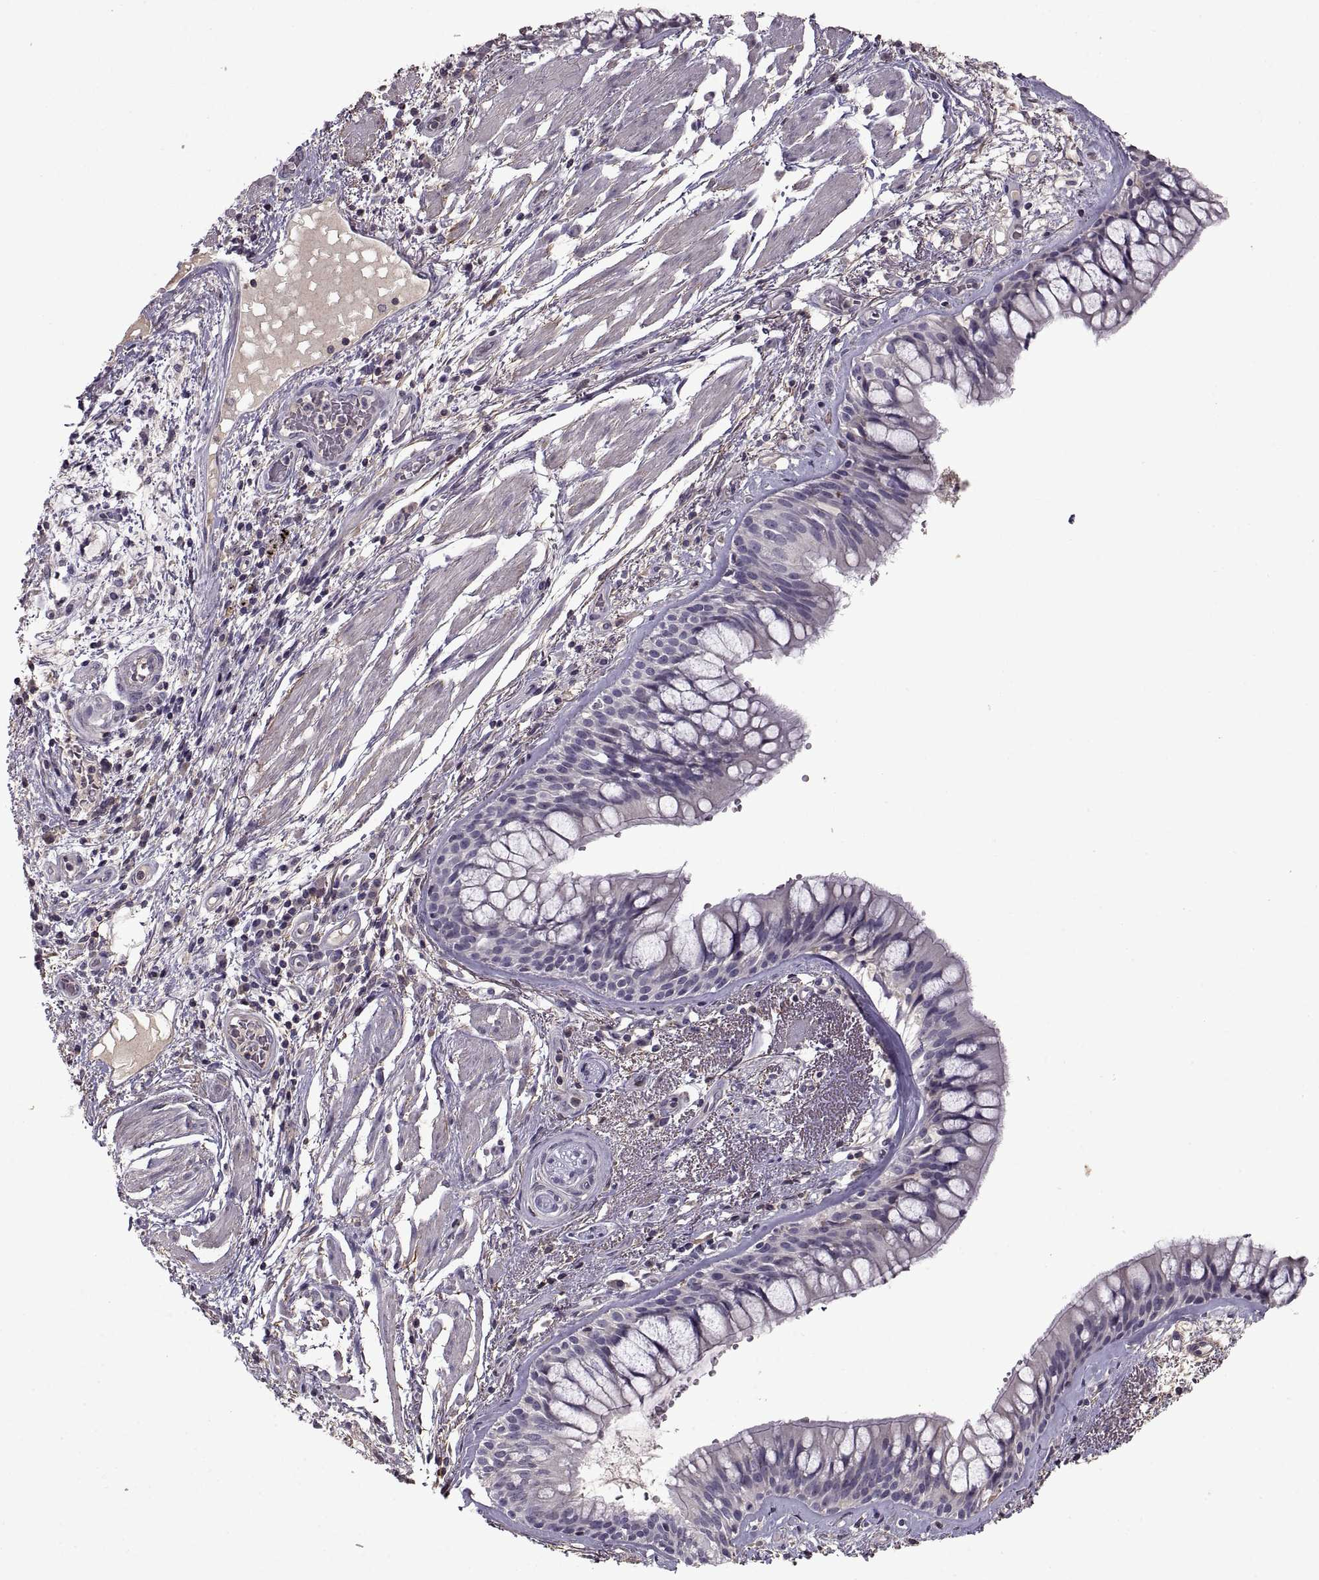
{"staining": {"intensity": "negative", "quantity": "none", "location": "none"}, "tissue": "bronchus", "cell_type": "Respiratory epithelial cells", "image_type": "normal", "snomed": [{"axis": "morphology", "description": "Normal tissue, NOS"}, {"axis": "topography", "description": "Bronchus"}, {"axis": "topography", "description": "Lung"}], "caption": "IHC photomicrograph of benign human bronchus stained for a protein (brown), which exhibits no staining in respiratory epithelial cells.", "gene": "ADAM11", "patient": {"sex": "female", "age": 57}}